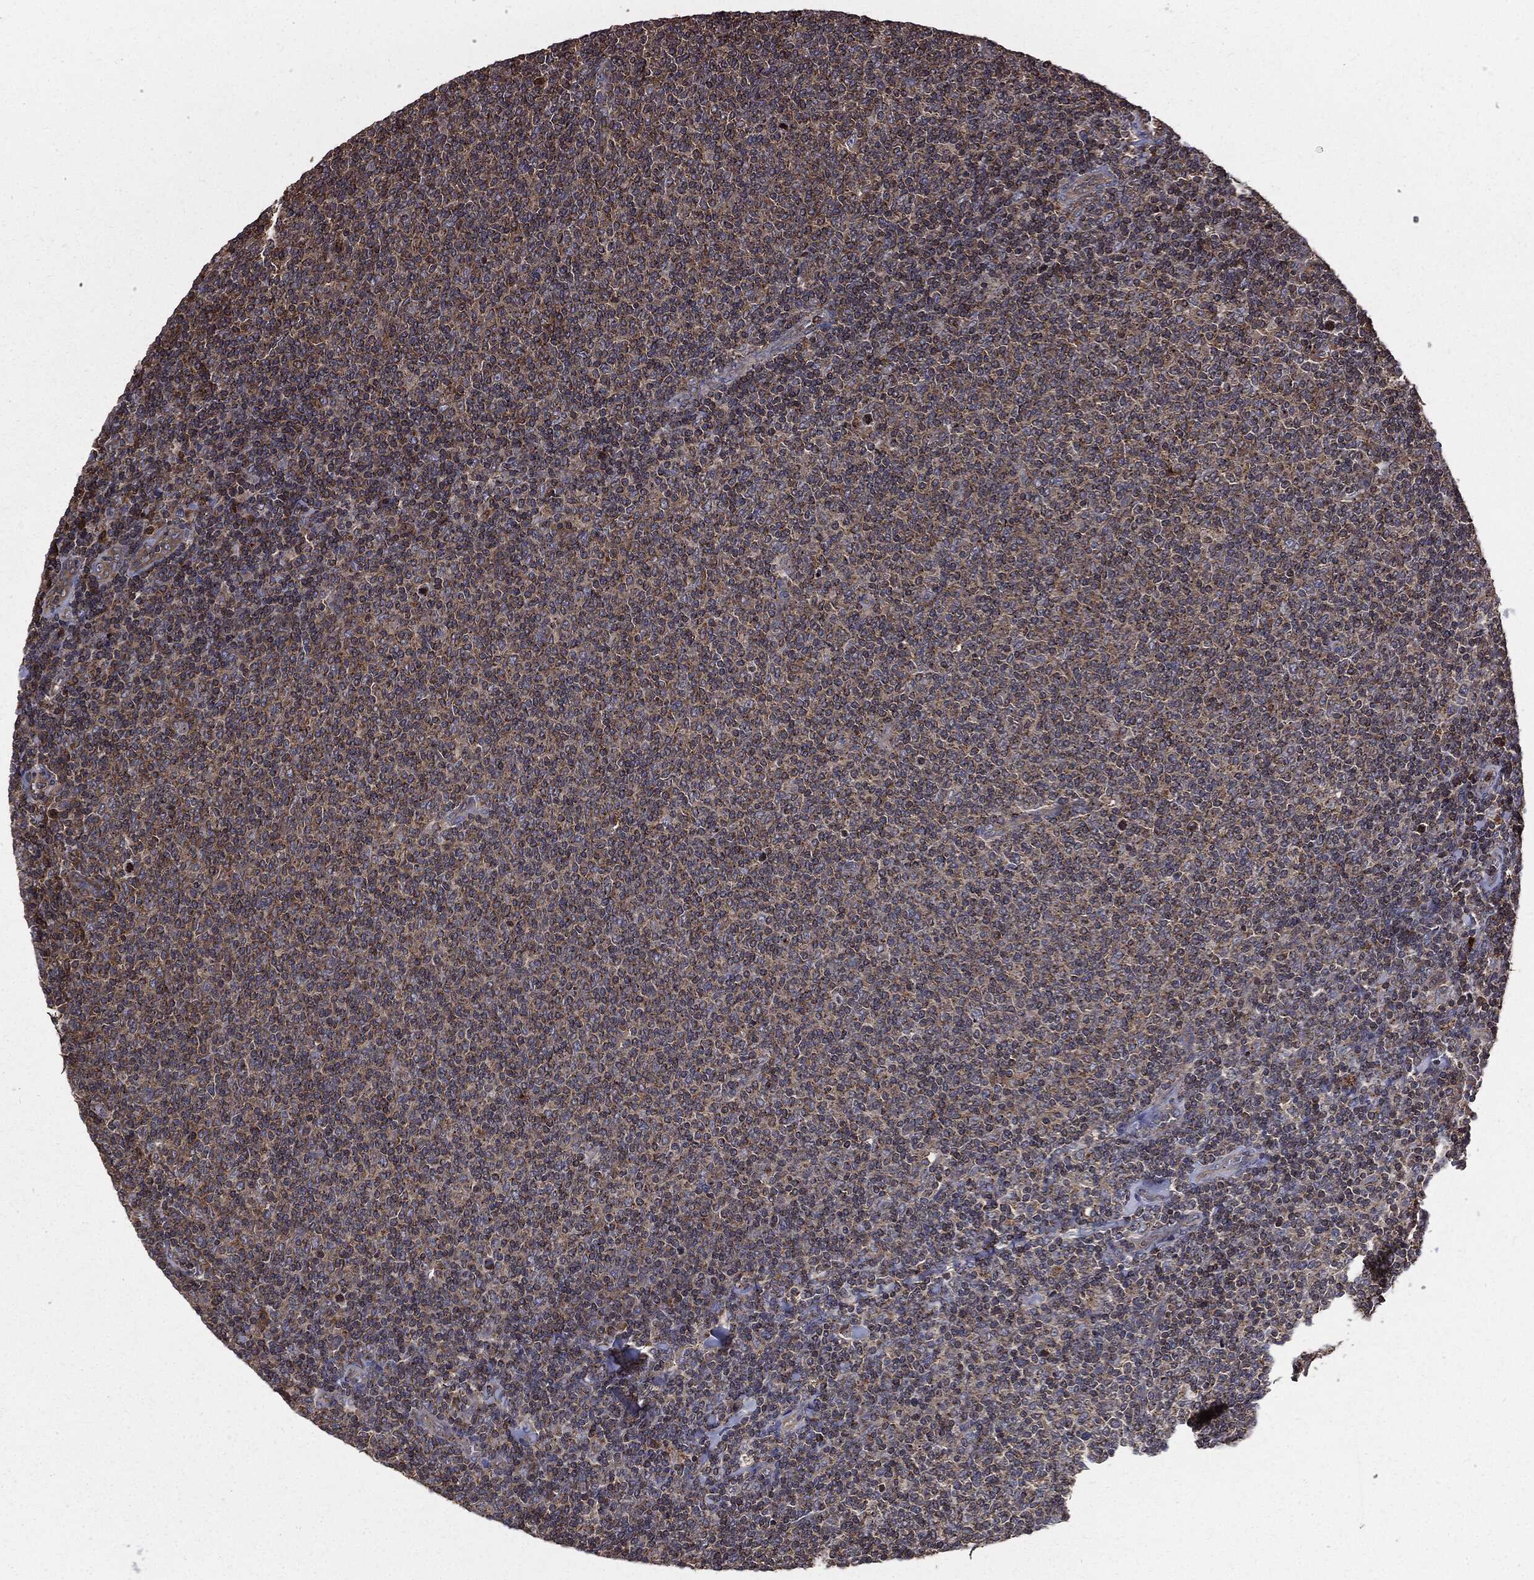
{"staining": {"intensity": "moderate", "quantity": "<25%", "location": "cytoplasmic/membranous"}, "tissue": "lymphoma", "cell_type": "Tumor cells", "image_type": "cancer", "snomed": [{"axis": "morphology", "description": "Malignant lymphoma, non-Hodgkin's type, Low grade"}, {"axis": "topography", "description": "Lymph node"}], "caption": "Moderate cytoplasmic/membranous positivity is appreciated in about <25% of tumor cells in lymphoma.", "gene": "PDCD6IP", "patient": {"sex": "male", "age": 52}}